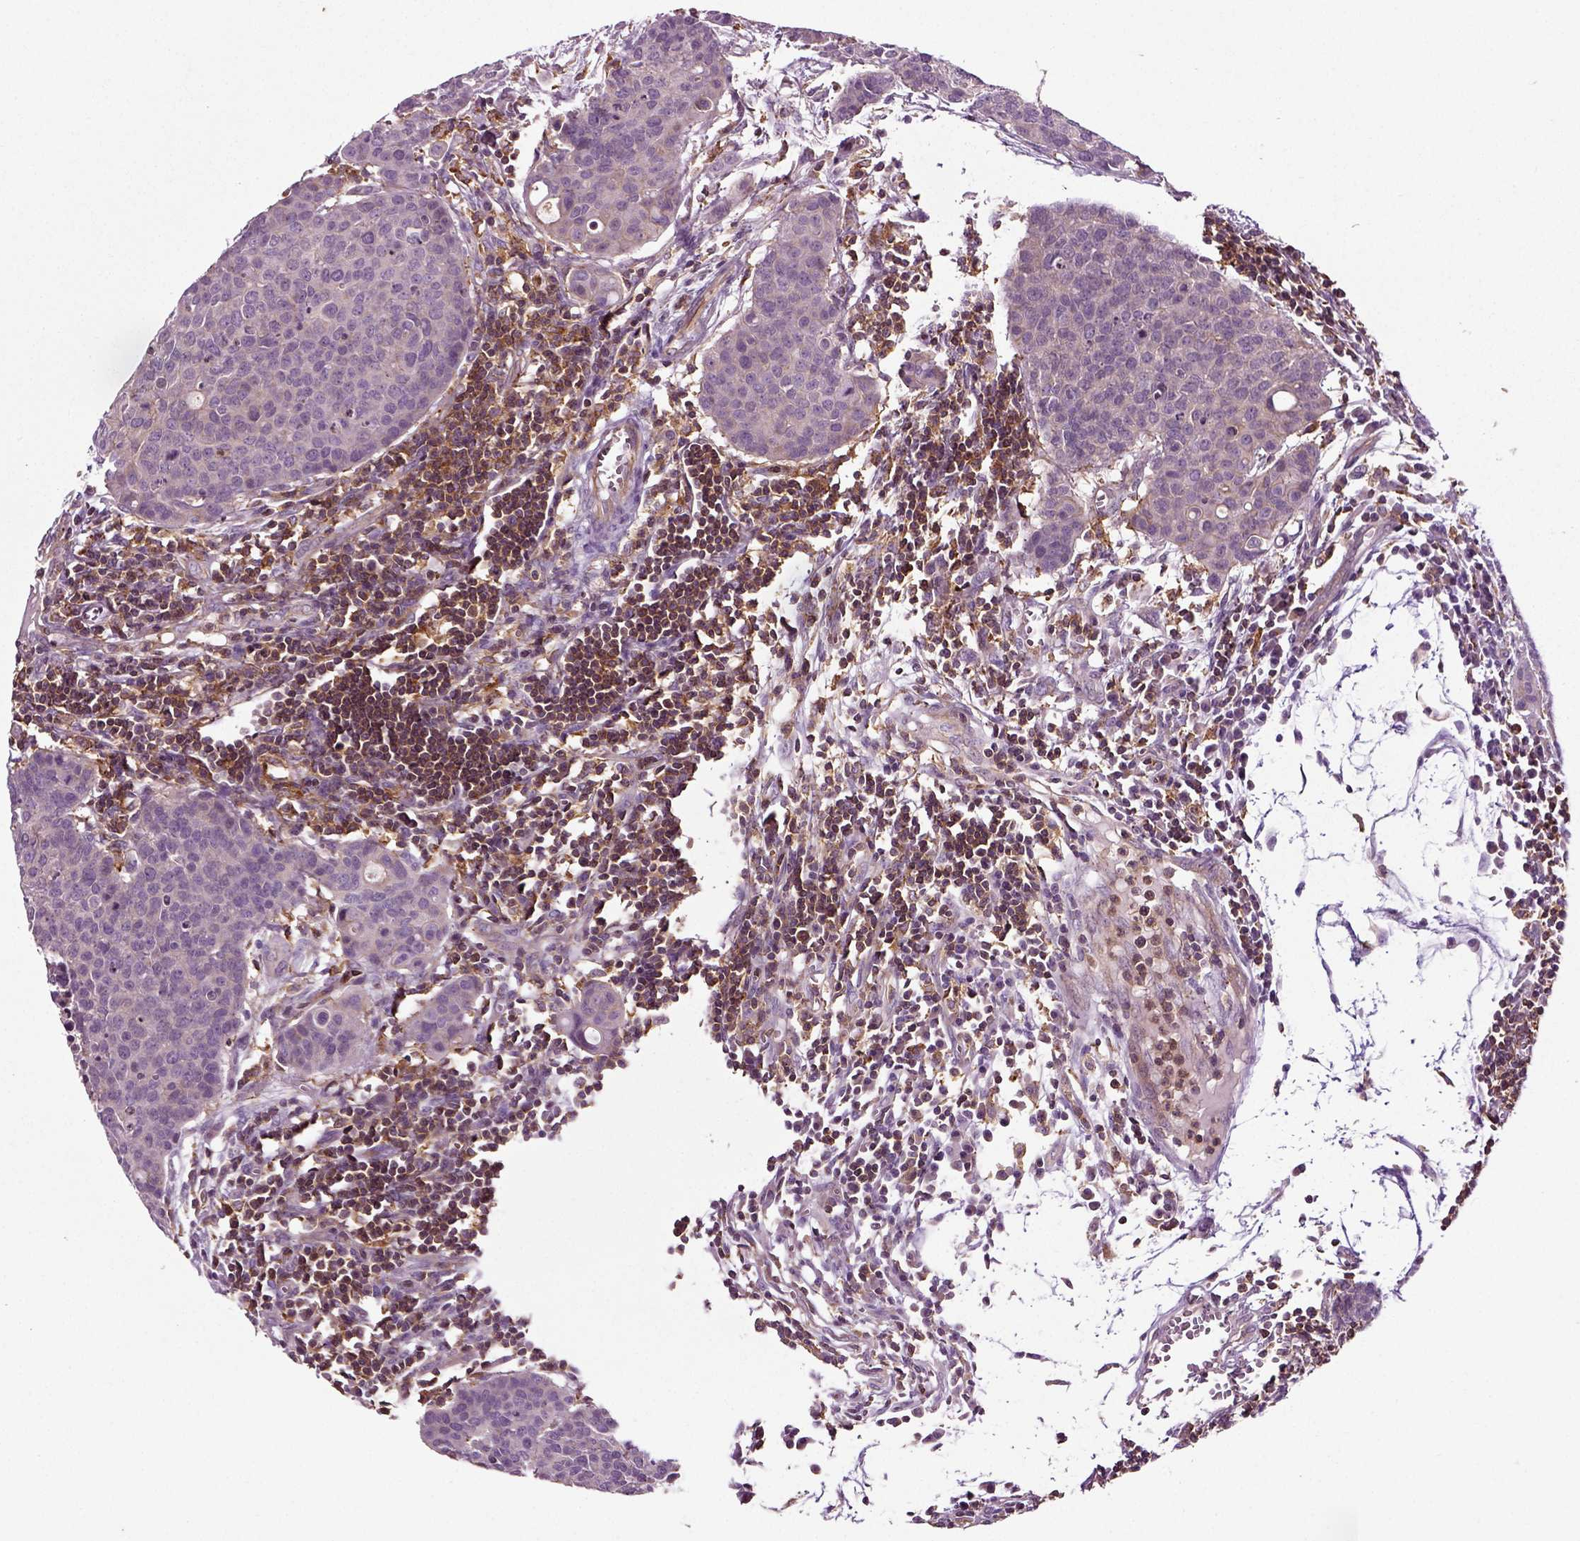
{"staining": {"intensity": "negative", "quantity": "none", "location": "none"}, "tissue": "carcinoid", "cell_type": "Tumor cells", "image_type": "cancer", "snomed": [{"axis": "morphology", "description": "Carcinoid, malignant, NOS"}, {"axis": "topography", "description": "Colon"}], "caption": "Image shows no protein positivity in tumor cells of carcinoid tissue.", "gene": "RHOF", "patient": {"sex": "male", "age": 81}}